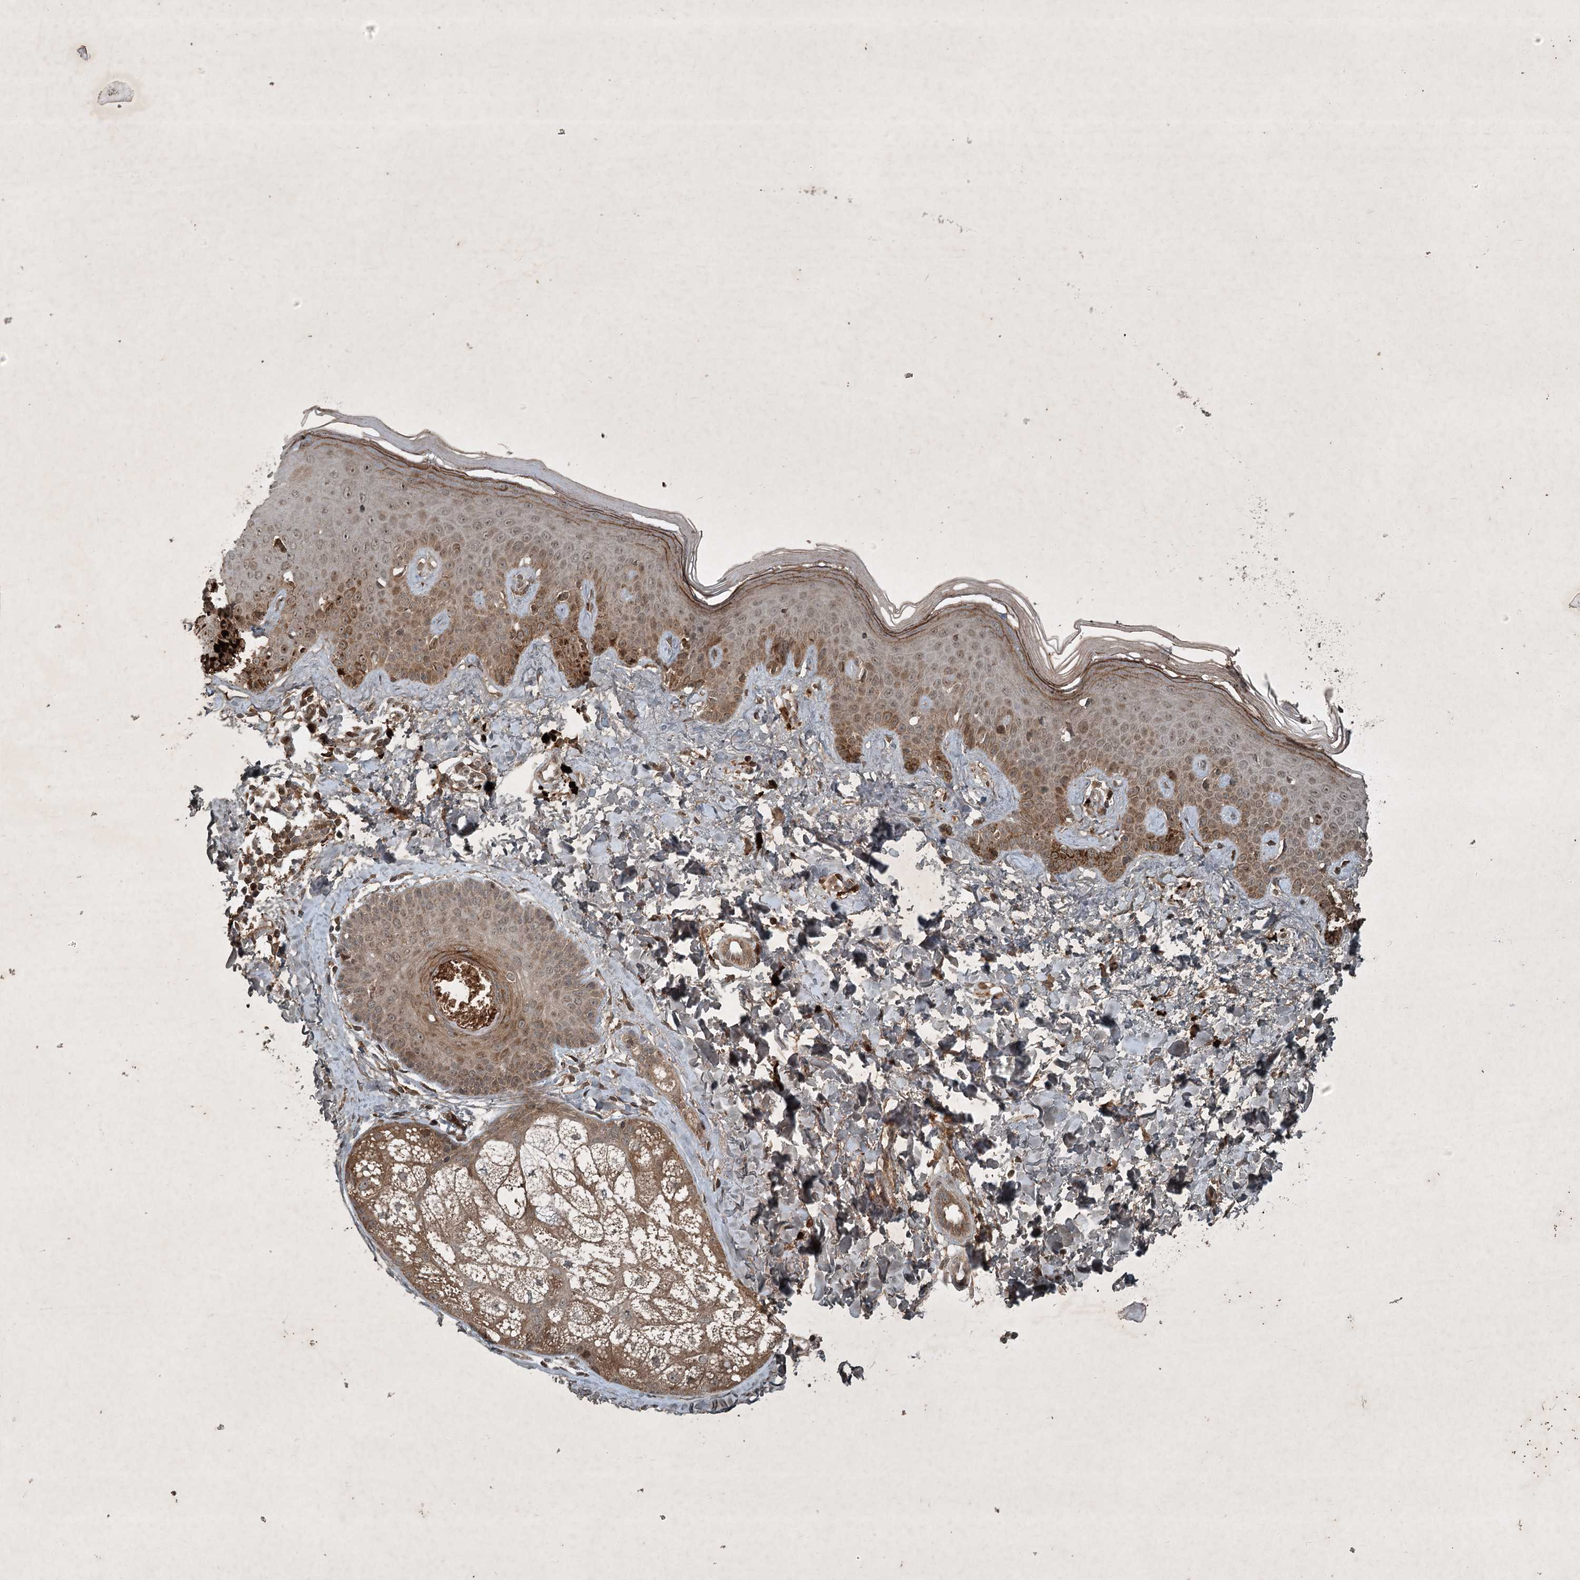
{"staining": {"intensity": "moderate", "quantity": ">75%", "location": "cytoplasmic/membranous"}, "tissue": "skin", "cell_type": "Fibroblasts", "image_type": "normal", "snomed": [{"axis": "morphology", "description": "Normal tissue, NOS"}, {"axis": "topography", "description": "Skin"}], "caption": "This photomicrograph shows benign skin stained with immunohistochemistry to label a protein in brown. The cytoplasmic/membranous of fibroblasts show moderate positivity for the protein. Nuclei are counter-stained blue.", "gene": "UNC93A", "patient": {"sex": "male", "age": 52}}